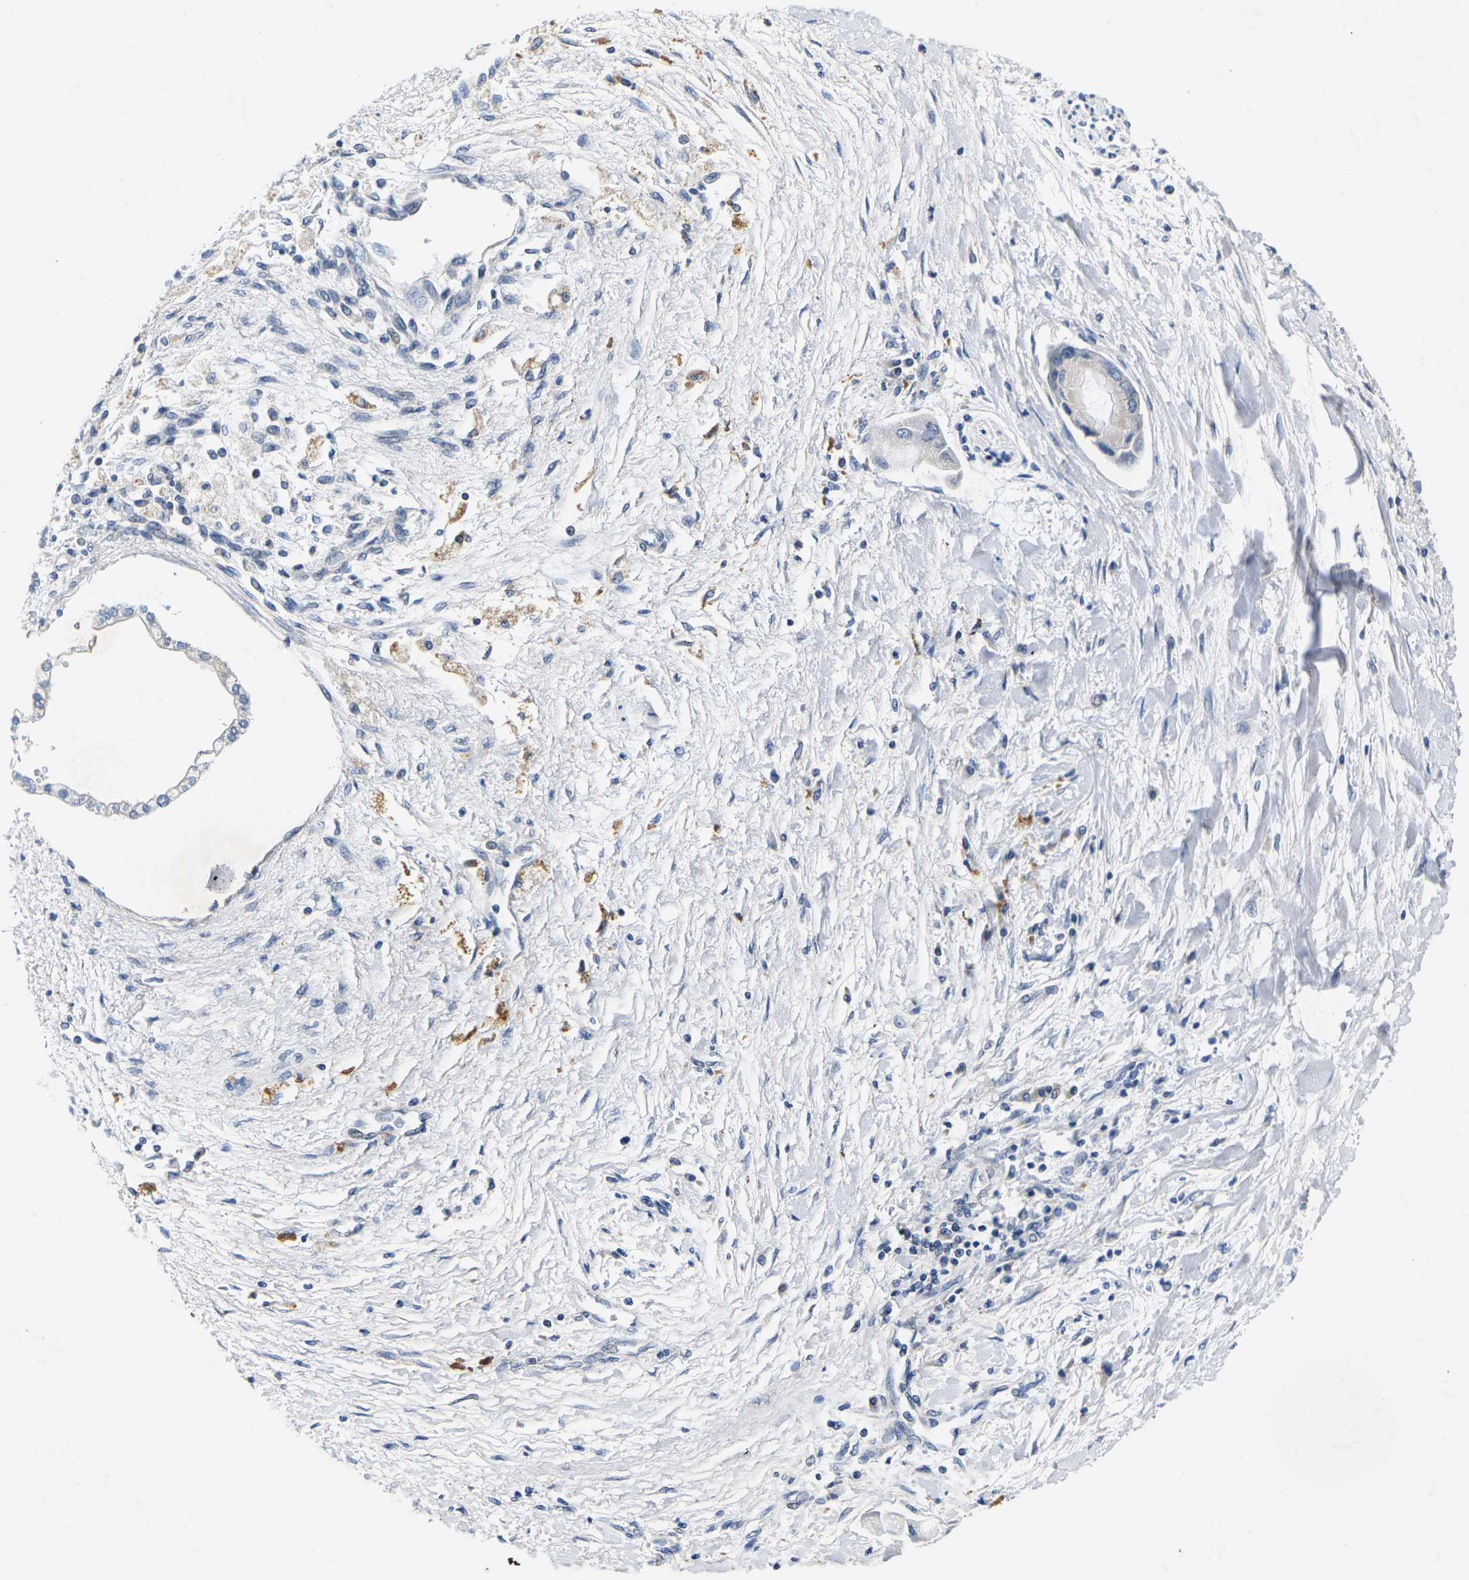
{"staining": {"intensity": "negative", "quantity": "none", "location": "none"}, "tissue": "liver cancer", "cell_type": "Tumor cells", "image_type": "cancer", "snomed": [{"axis": "morphology", "description": "Cholangiocarcinoma"}, {"axis": "topography", "description": "Liver"}], "caption": "An image of liver cancer (cholangiocarcinoma) stained for a protein exhibits no brown staining in tumor cells.", "gene": "NOCT", "patient": {"sex": "male", "age": 50}}